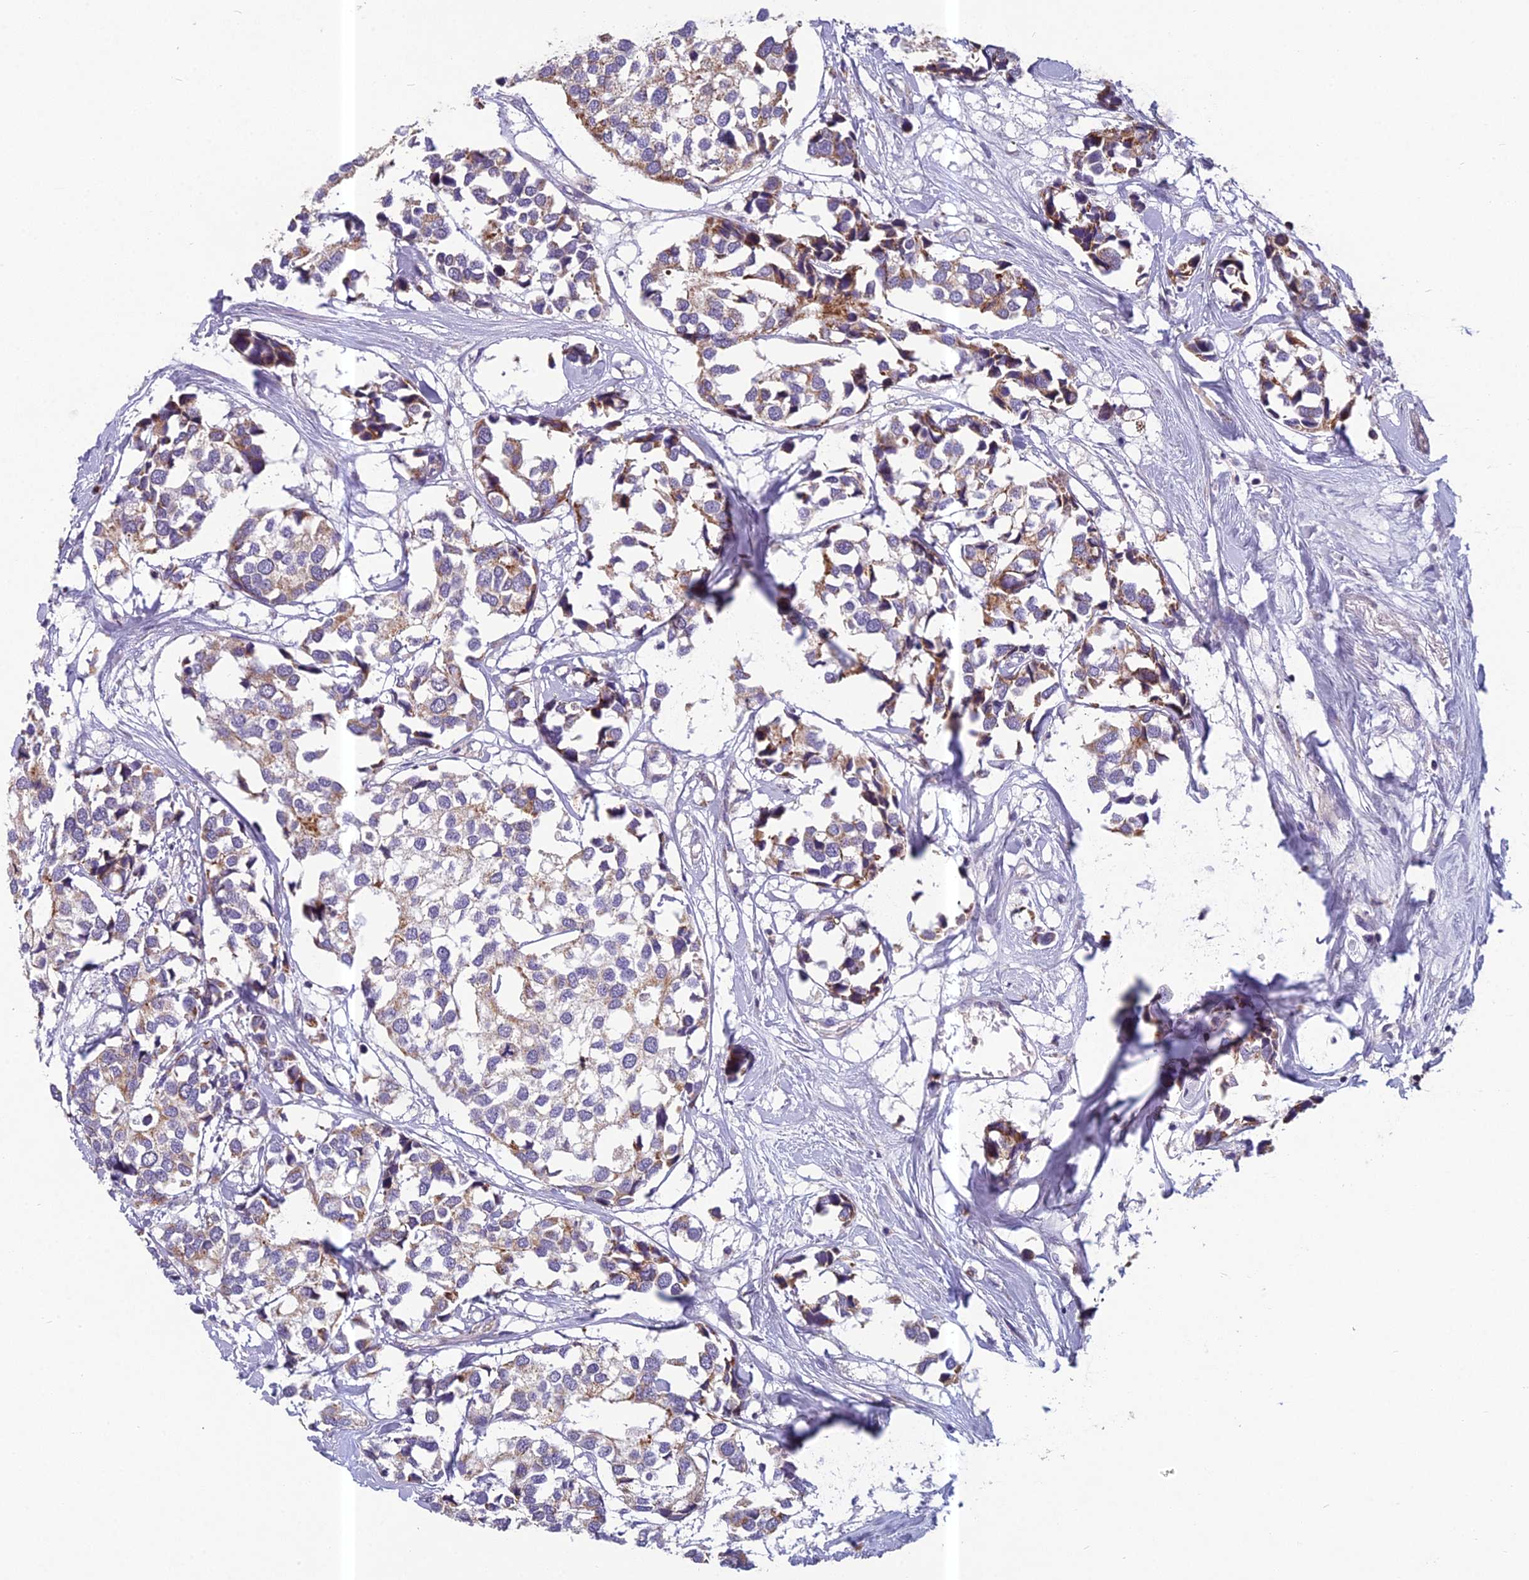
{"staining": {"intensity": "moderate", "quantity": "<25%", "location": "cytoplasmic/membranous"}, "tissue": "breast cancer", "cell_type": "Tumor cells", "image_type": "cancer", "snomed": [{"axis": "morphology", "description": "Duct carcinoma"}, {"axis": "topography", "description": "Breast"}], "caption": "Protein expression analysis of human infiltrating ductal carcinoma (breast) reveals moderate cytoplasmic/membranous expression in about <25% of tumor cells.", "gene": "ENSG00000188897", "patient": {"sex": "female", "age": 83}}